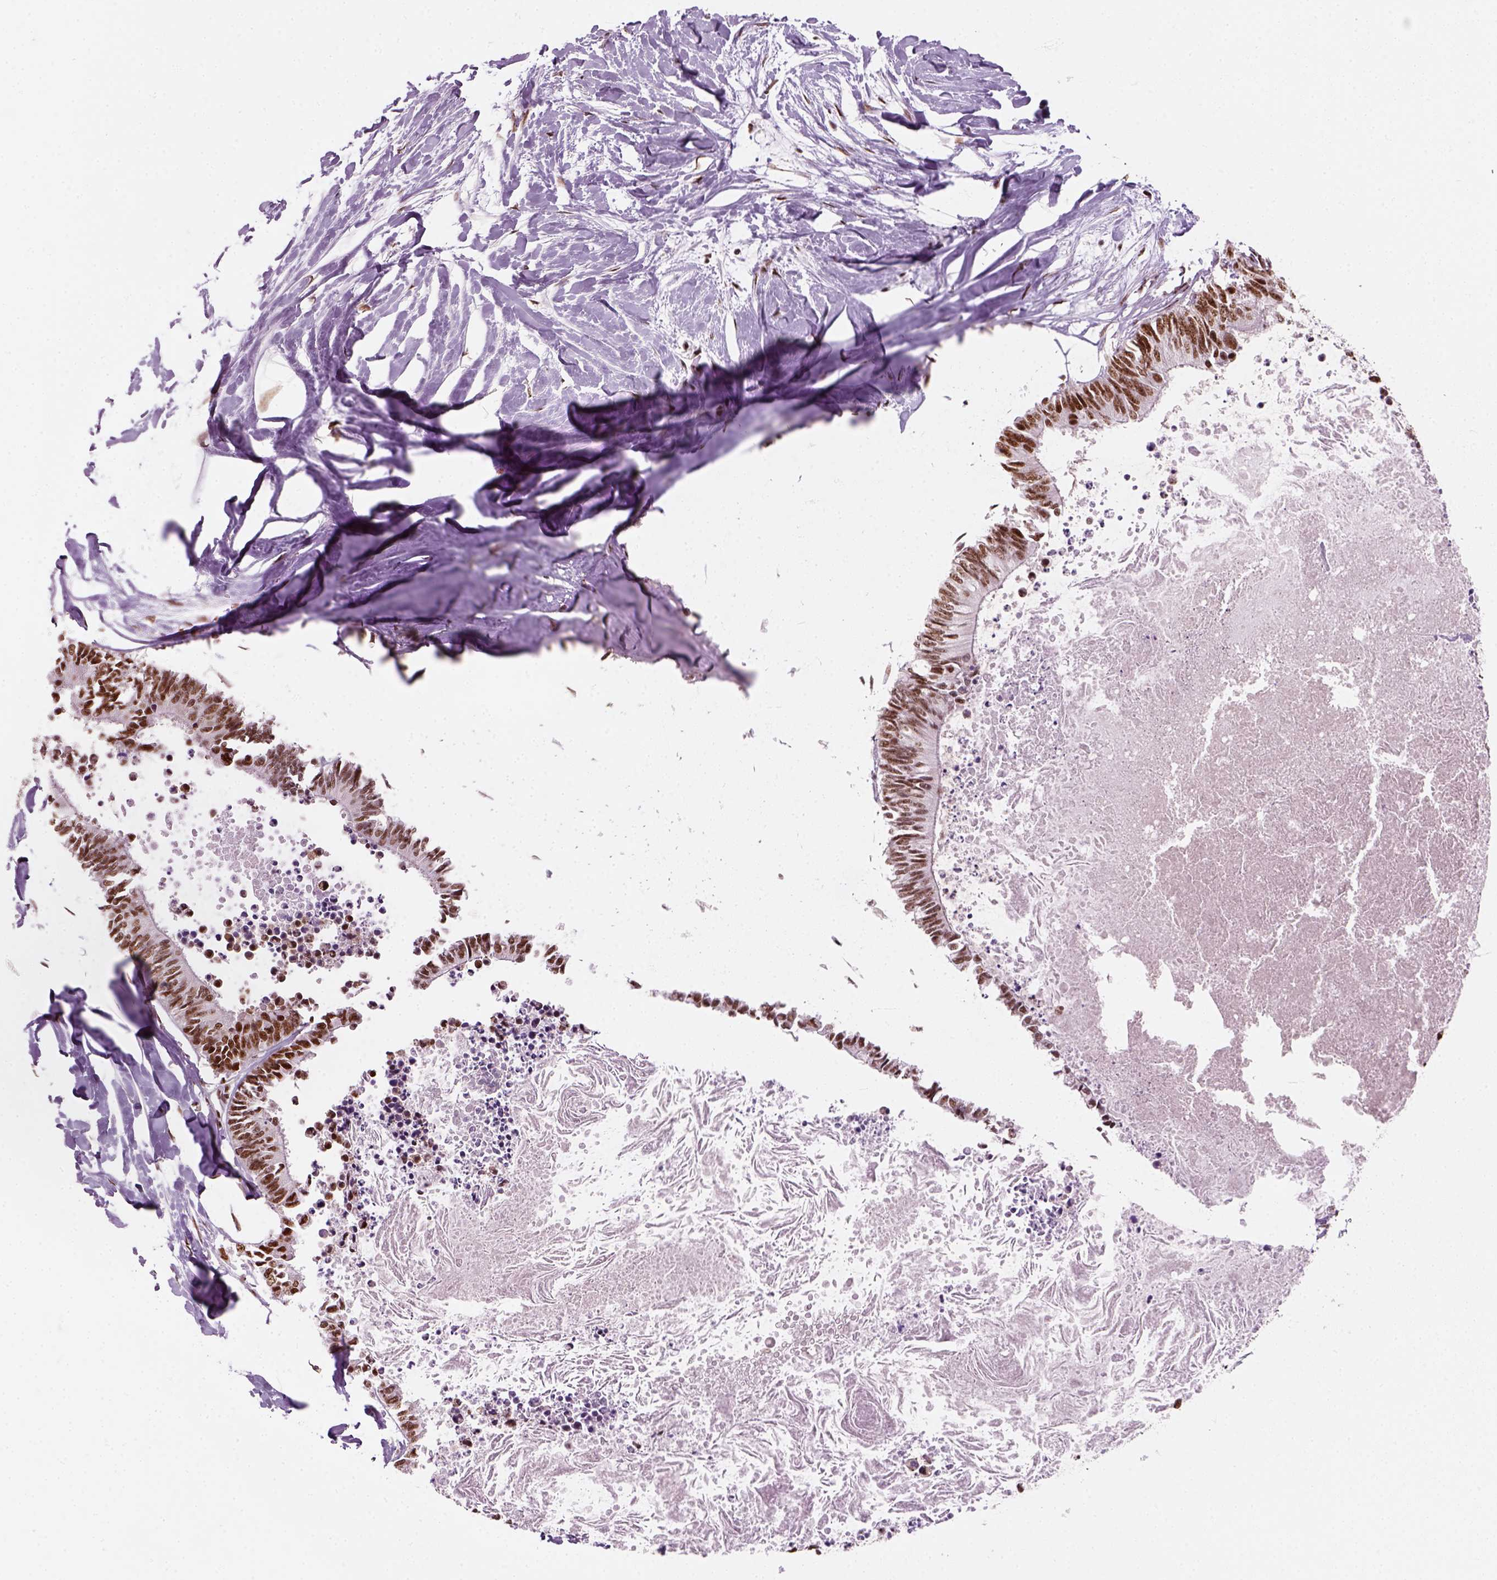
{"staining": {"intensity": "moderate", "quantity": ">75%", "location": "nuclear"}, "tissue": "colorectal cancer", "cell_type": "Tumor cells", "image_type": "cancer", "snomed": [{"axis": "morphology", "description": "Adenocarcinoma, NOS"}, {"axis": "topography", "description": "Colon"}, {"axis": "topography", "description": "Rectum"}], "caption": "High-magnification brightfield microscopy of colorectal cancer (adenocarcinoma) stained with DAB (brown) and counterstained with hematoxylin (blue). tumor cells exhibit moderate nuclear positivity is seen in about>75% of cells.", "gene": "GTF2F1", "patient": {"sex": "male", "age": 57}}